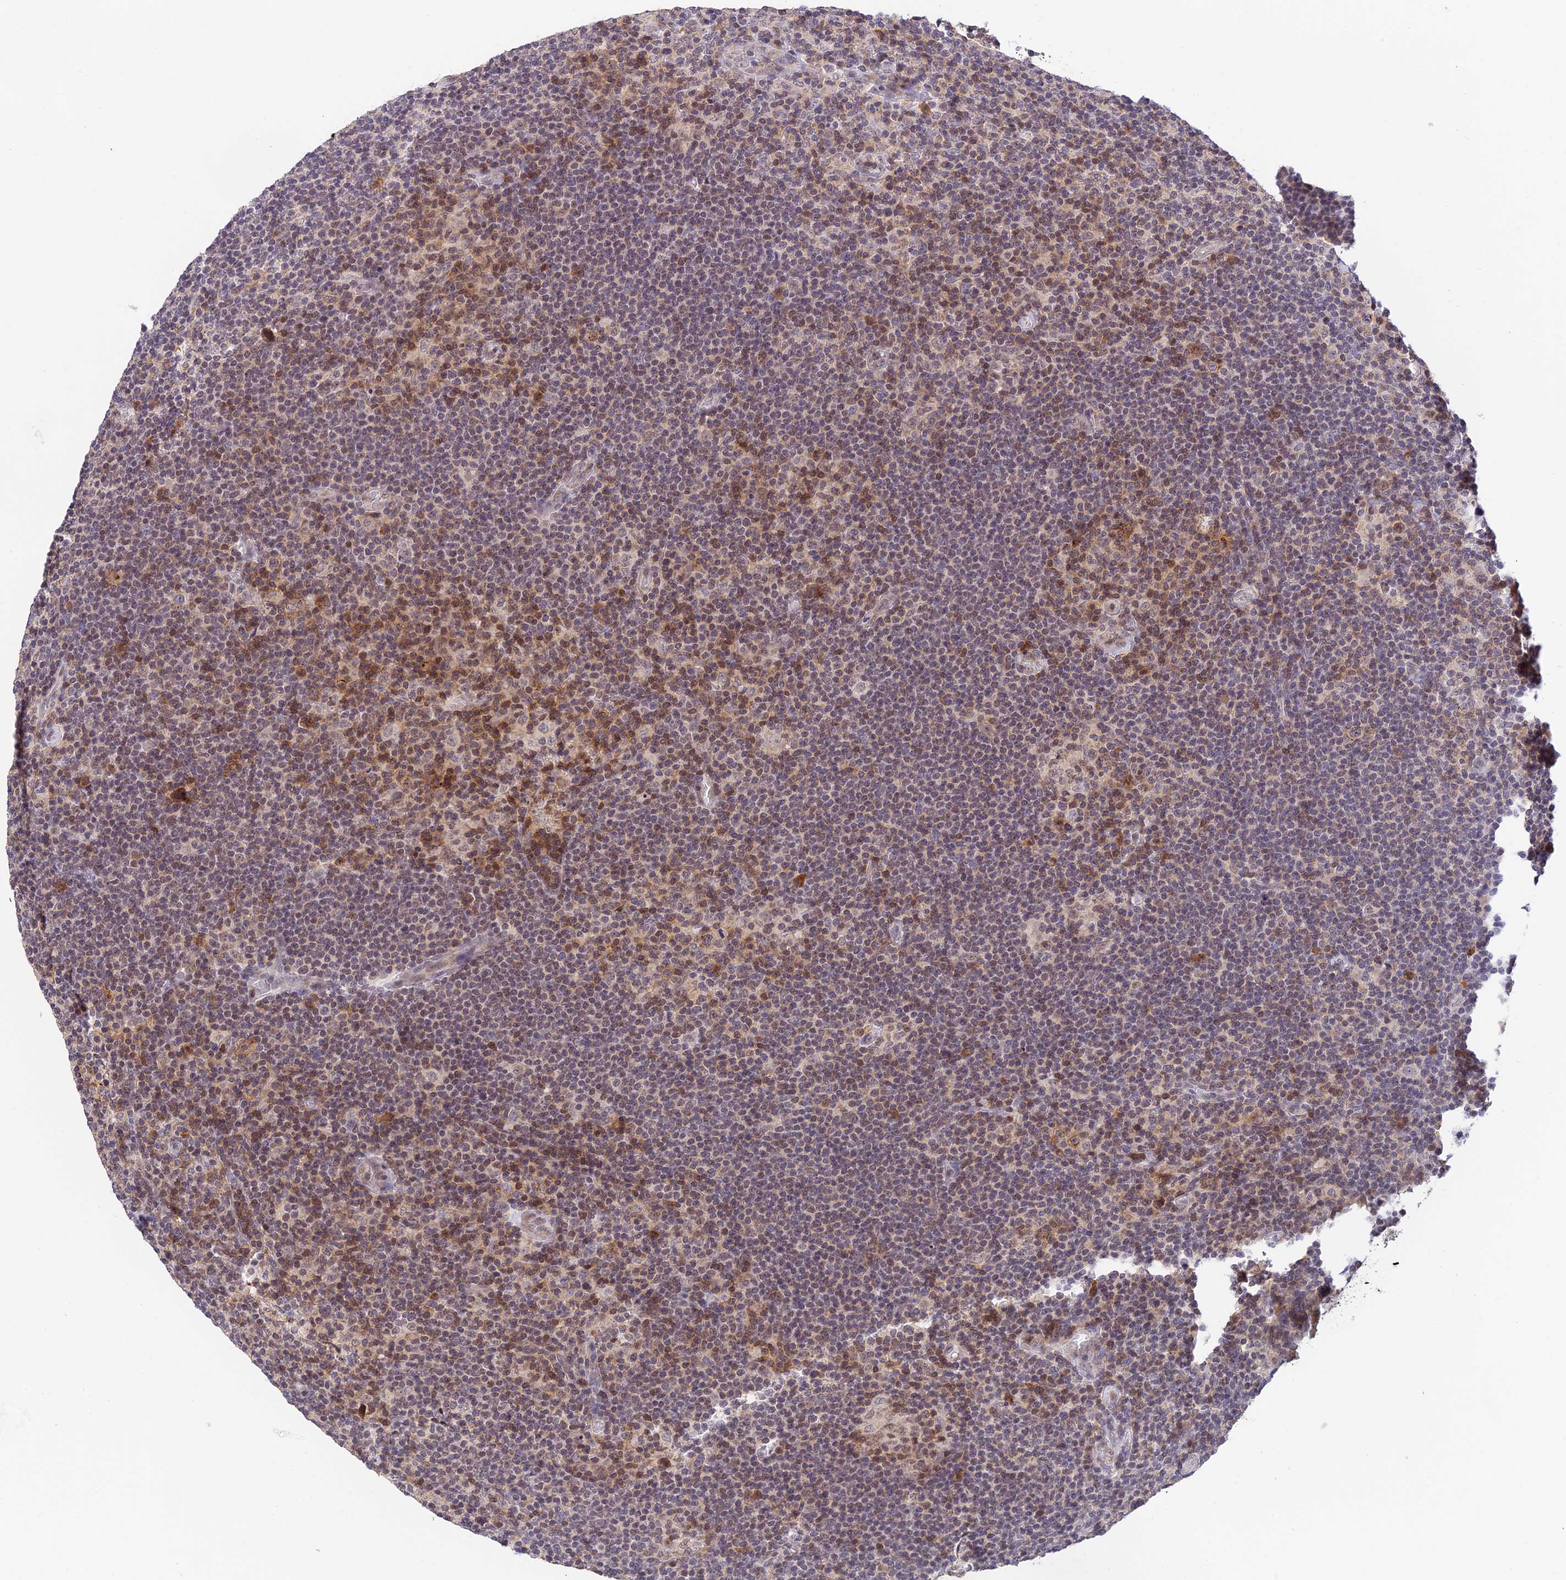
{"staining": {"intensity": "negative", "quantity": "none", "location": "none"}, "tissue": "lymphoma", "cell_type": "Tumor cells", "image_type": "cancer", "snomed": [{"axis": "morphology", "description": "Hodgkin's disease, NOS"}, {"axis": "topography", "description": "Lymph node"}], "caption": "This is a image of immunohistochemistry staining of lymphoma, which shows no positivity in tumor cells. (Immunohistochemistry, brightfield microscopy, high magnification).", "gene": "PEX16", "patient": {"sex": "female", "age": 57}}